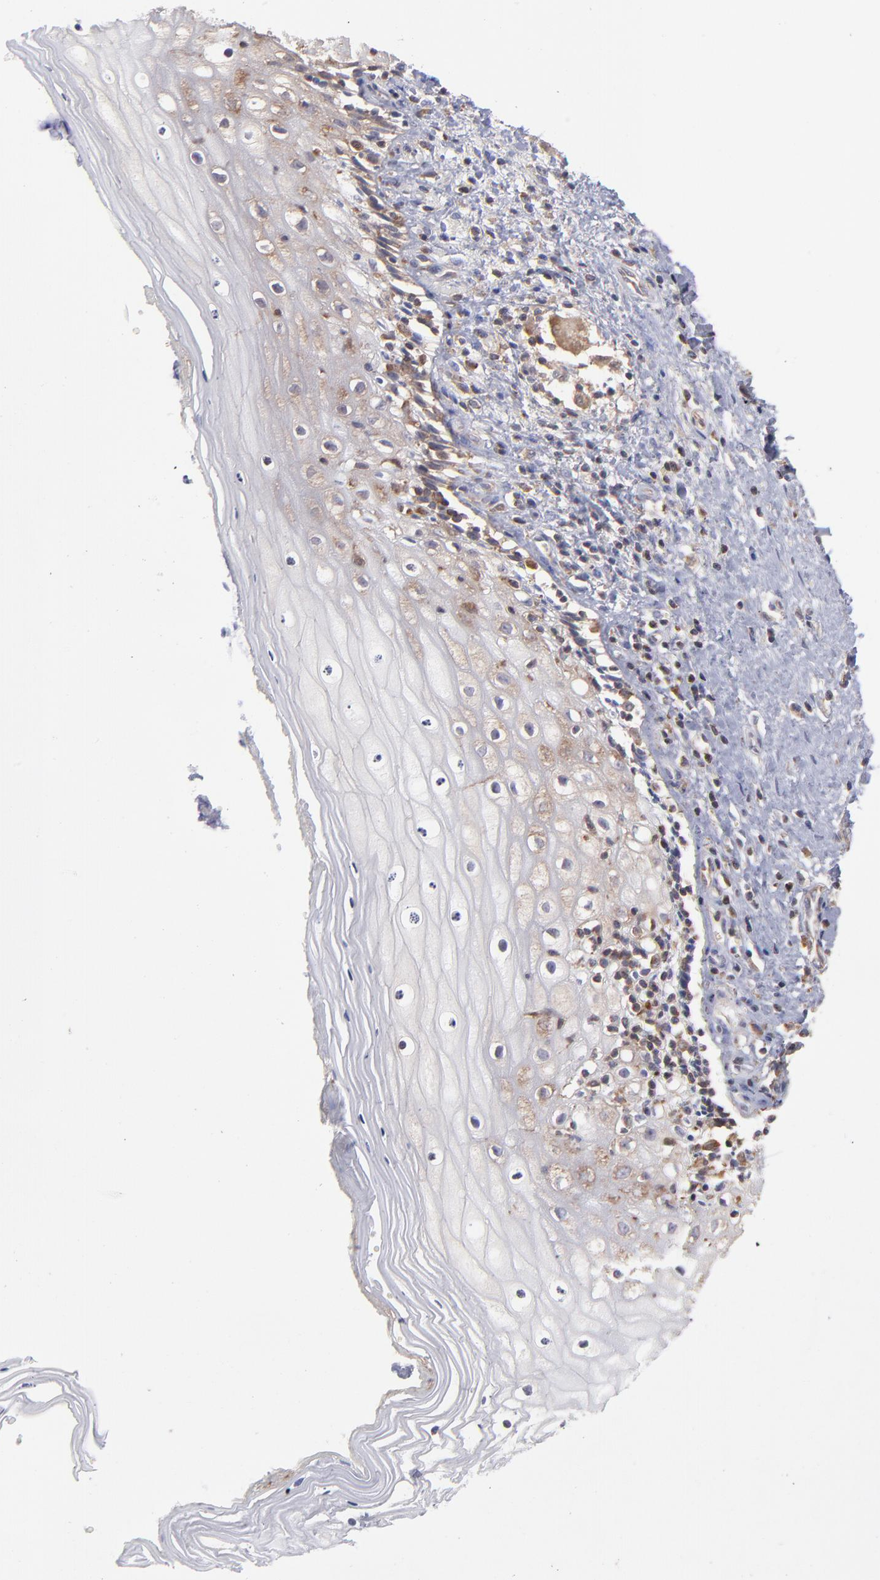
{"staining": {"intensity": "moderate", "quantity": "<25%", "location": "cytoplasmic/membranous"}, "tissue": "vagina", "cell_type": "Squamous epithelial cells", "image_type": "normal", "snomed": [{"axis": "morphology", "description": "Normal tissue, NOS"}, {"axis": "topography", "description": "Vagina"}], "caption": "Unremarkable vagina demonstrates moderate cytoplasmic/membranous positivity in approximately <25% of squamous epithelial cells, visualized by immunohistochemistry.", "gene": "MAPRE1", "patient": {"sex": "female", "age": 46}}